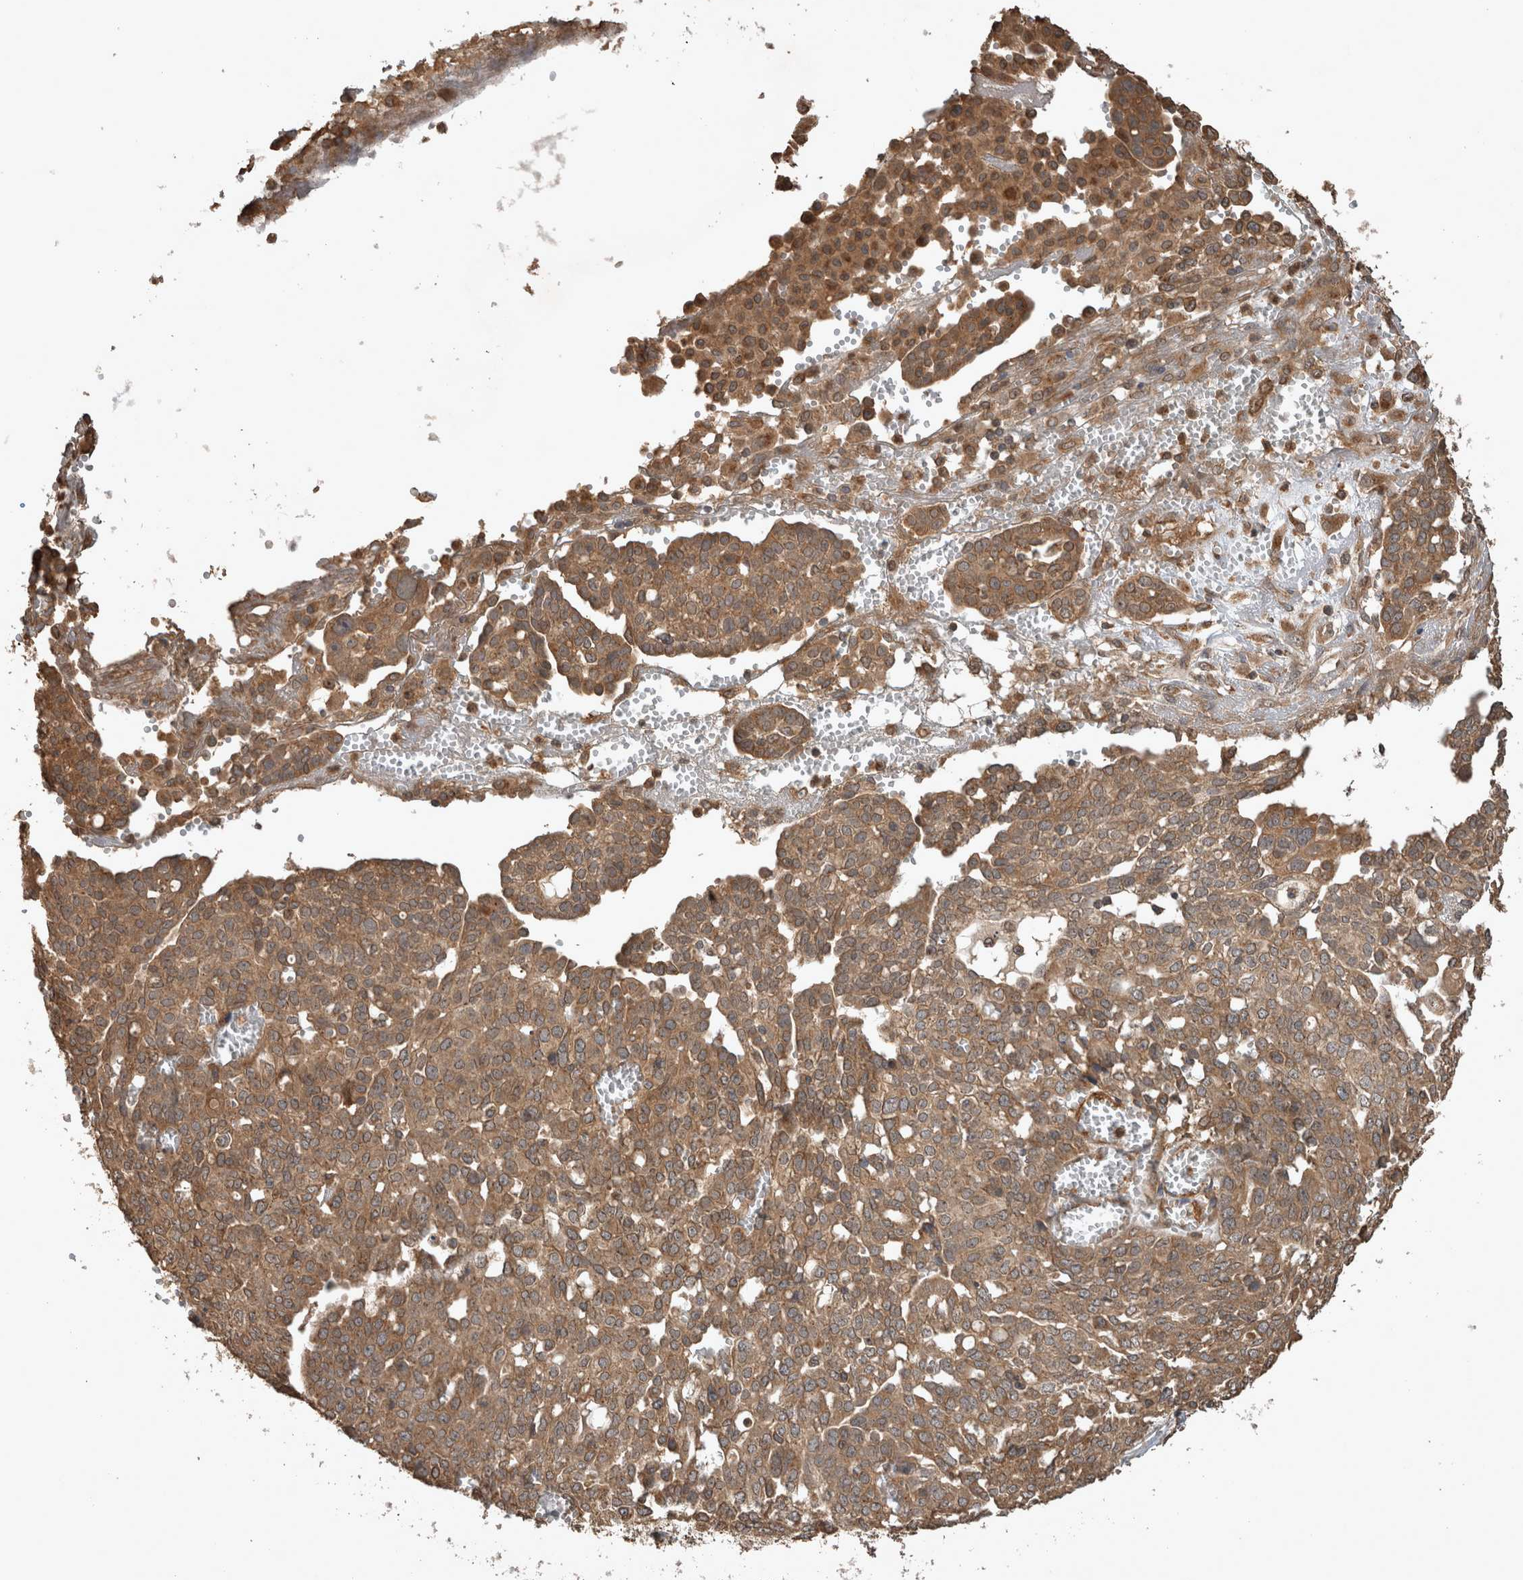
{"staining": {"intensity": "moderate", "quantity": ">75%", "location": "cytoplasmic/membranous"}, "tissue": "ovarian cancer", "cell_type": "Tumor cells", "image_type": "cancer", "snomed": [{"axis": "morphology", "description": "Cystadenocarcinoma, serous, NOS"}, {"axis": "topography", "description": "Soft tissue"}, {"axis": "topography", "description": "Ovary"}], "caption": "Immunohistochemical staining of human ovarian serous cystadenocarcinoma displays medium levels of moderate cytoplasmic/membranous protein positivity in about >75% of tumor cells. Immunohistochemistry stains the protein of interest in brown and the nuclei are stained blue.", "gene": "OTUD7B", "patient": {"sex": "female", "age": 57}}